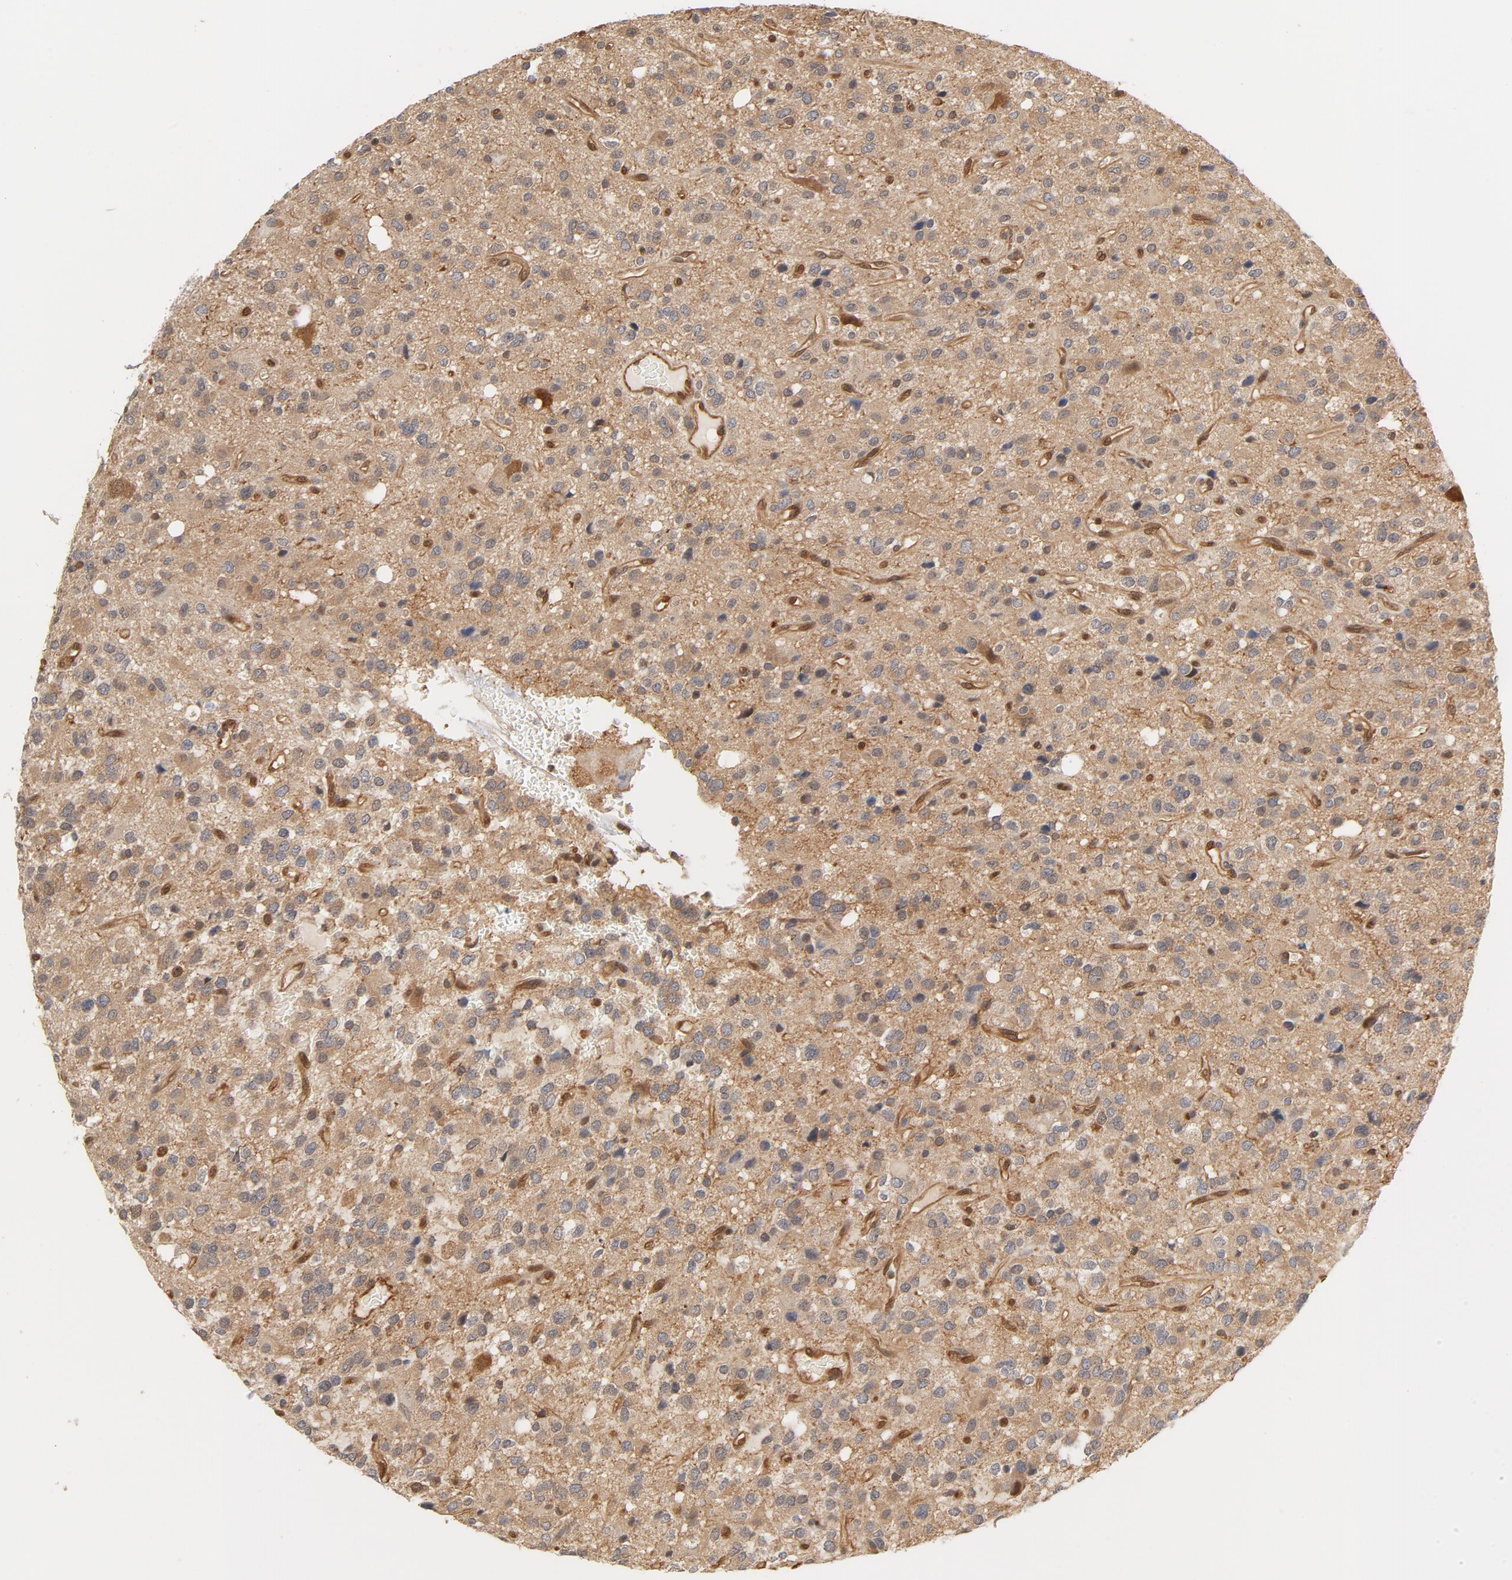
{"staining": {"intensity": "weak", "quantity": ">75%", "location": "cytoplasmic/membranous"}, "tissue": "glioma", "cell_type": "Tumor cells", "image_type": "cancer", "snomed": [{"axis": "morphology", "description": "Glioma, malignant, High grade"}, {"axis": "topography", "description": "Brain"}], "caption": "Tumor cells display low levels of weak cytoplasmic/membranous positivity in approximately >75% of cells in glioma.", "gene": "CDC37", "patient": {"sex": "male", "age": 47}}